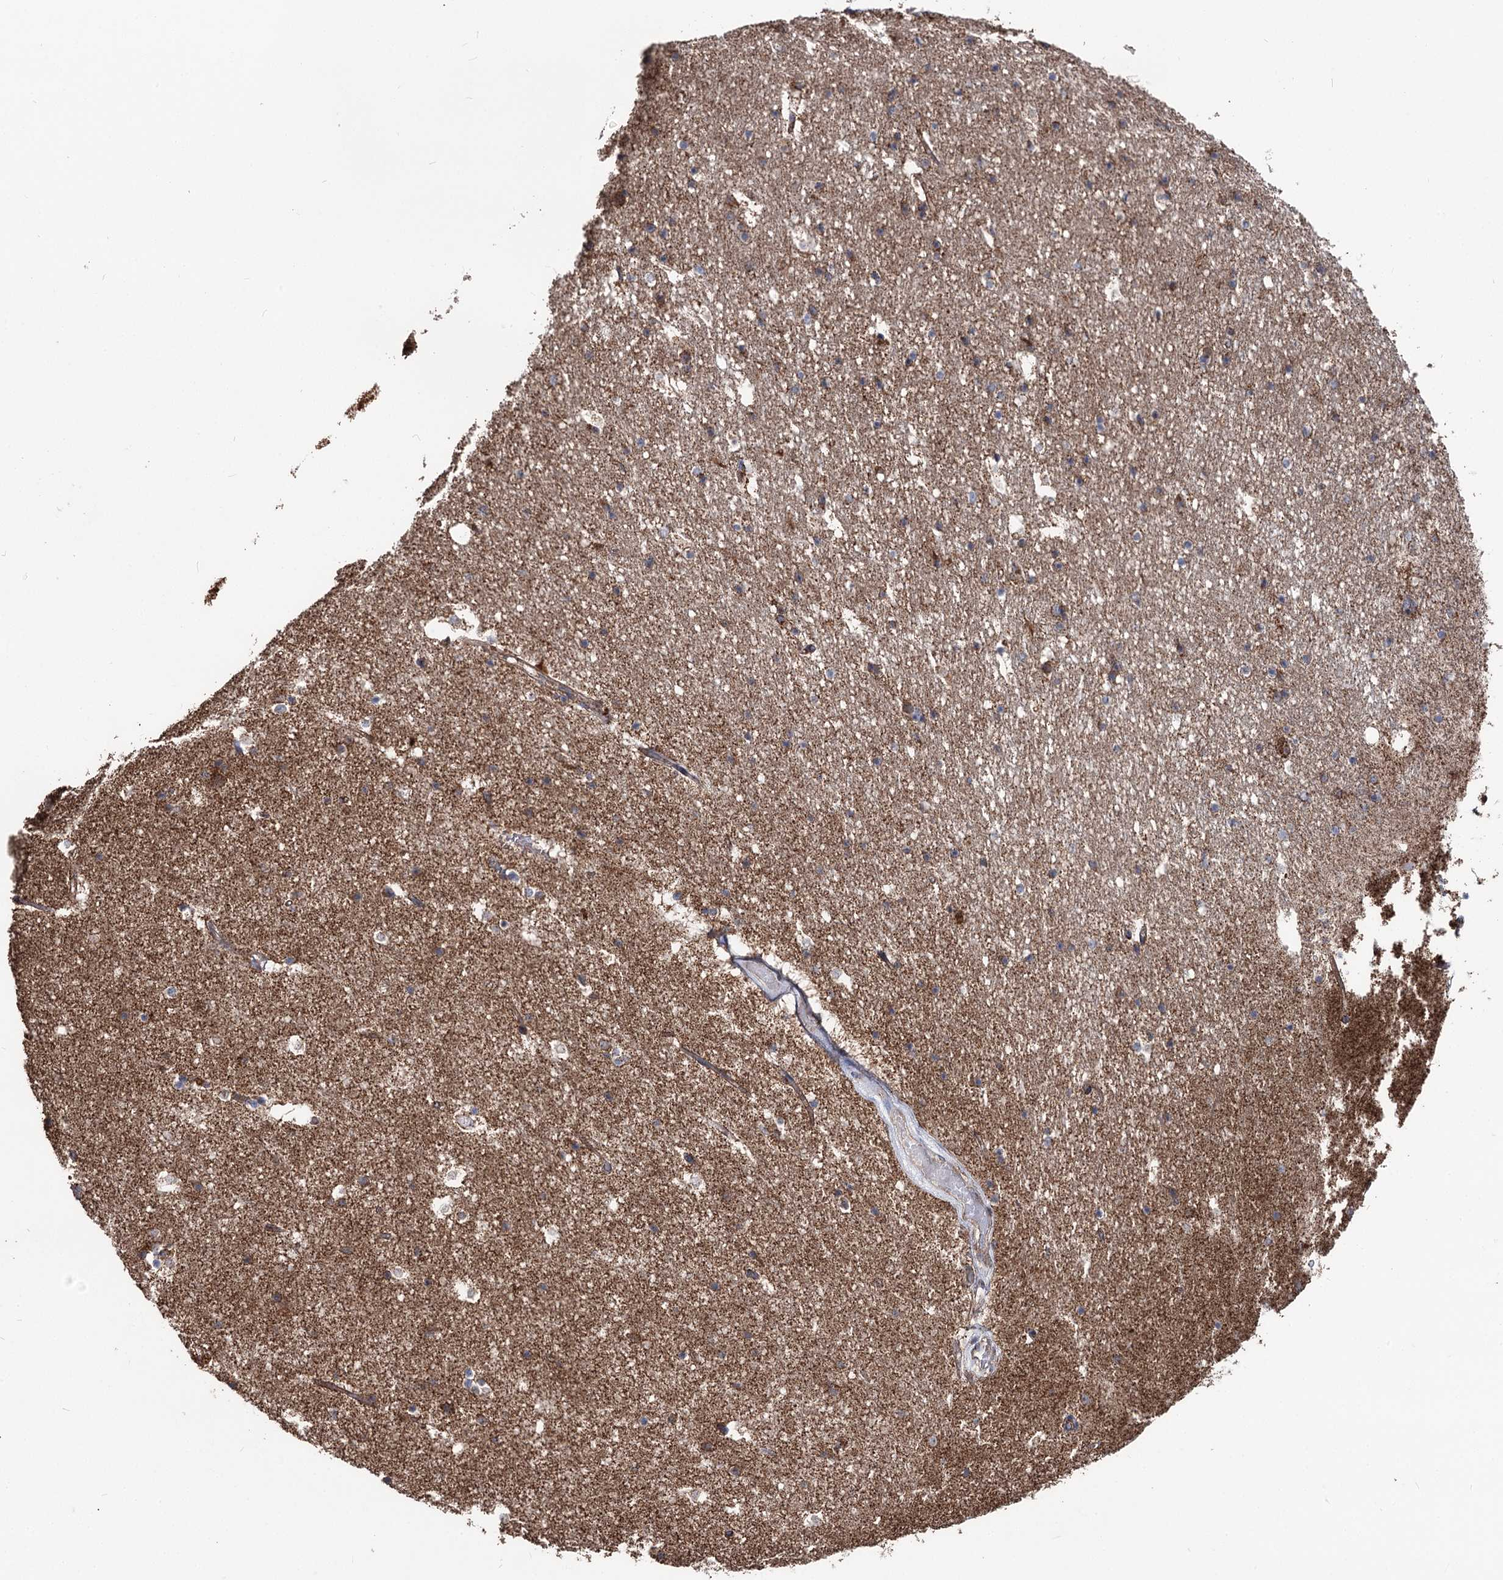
{"staining": {"intensity": "moderate", "quantity": "25%-75%", "location": "cytoplasmic/membranous"}, "tissue": "hippocampus", "cell_type": "Glial cells", "image_type": "normal", "snomed": [{"axis": "morphology", "description": "Normal tissue, NOS"}, {"axis": "topography", "description": "Hippocampus"}], "caption": "Protein expression analysis of unremarkable human hippocampus reveals moderate cytoplasmic/membranous staining in approximately 25%-75% of glial cells. Nuclei are stained in blue.", "gene": "MSANTD2", "patient": {"sex": "female", "age": 52}}